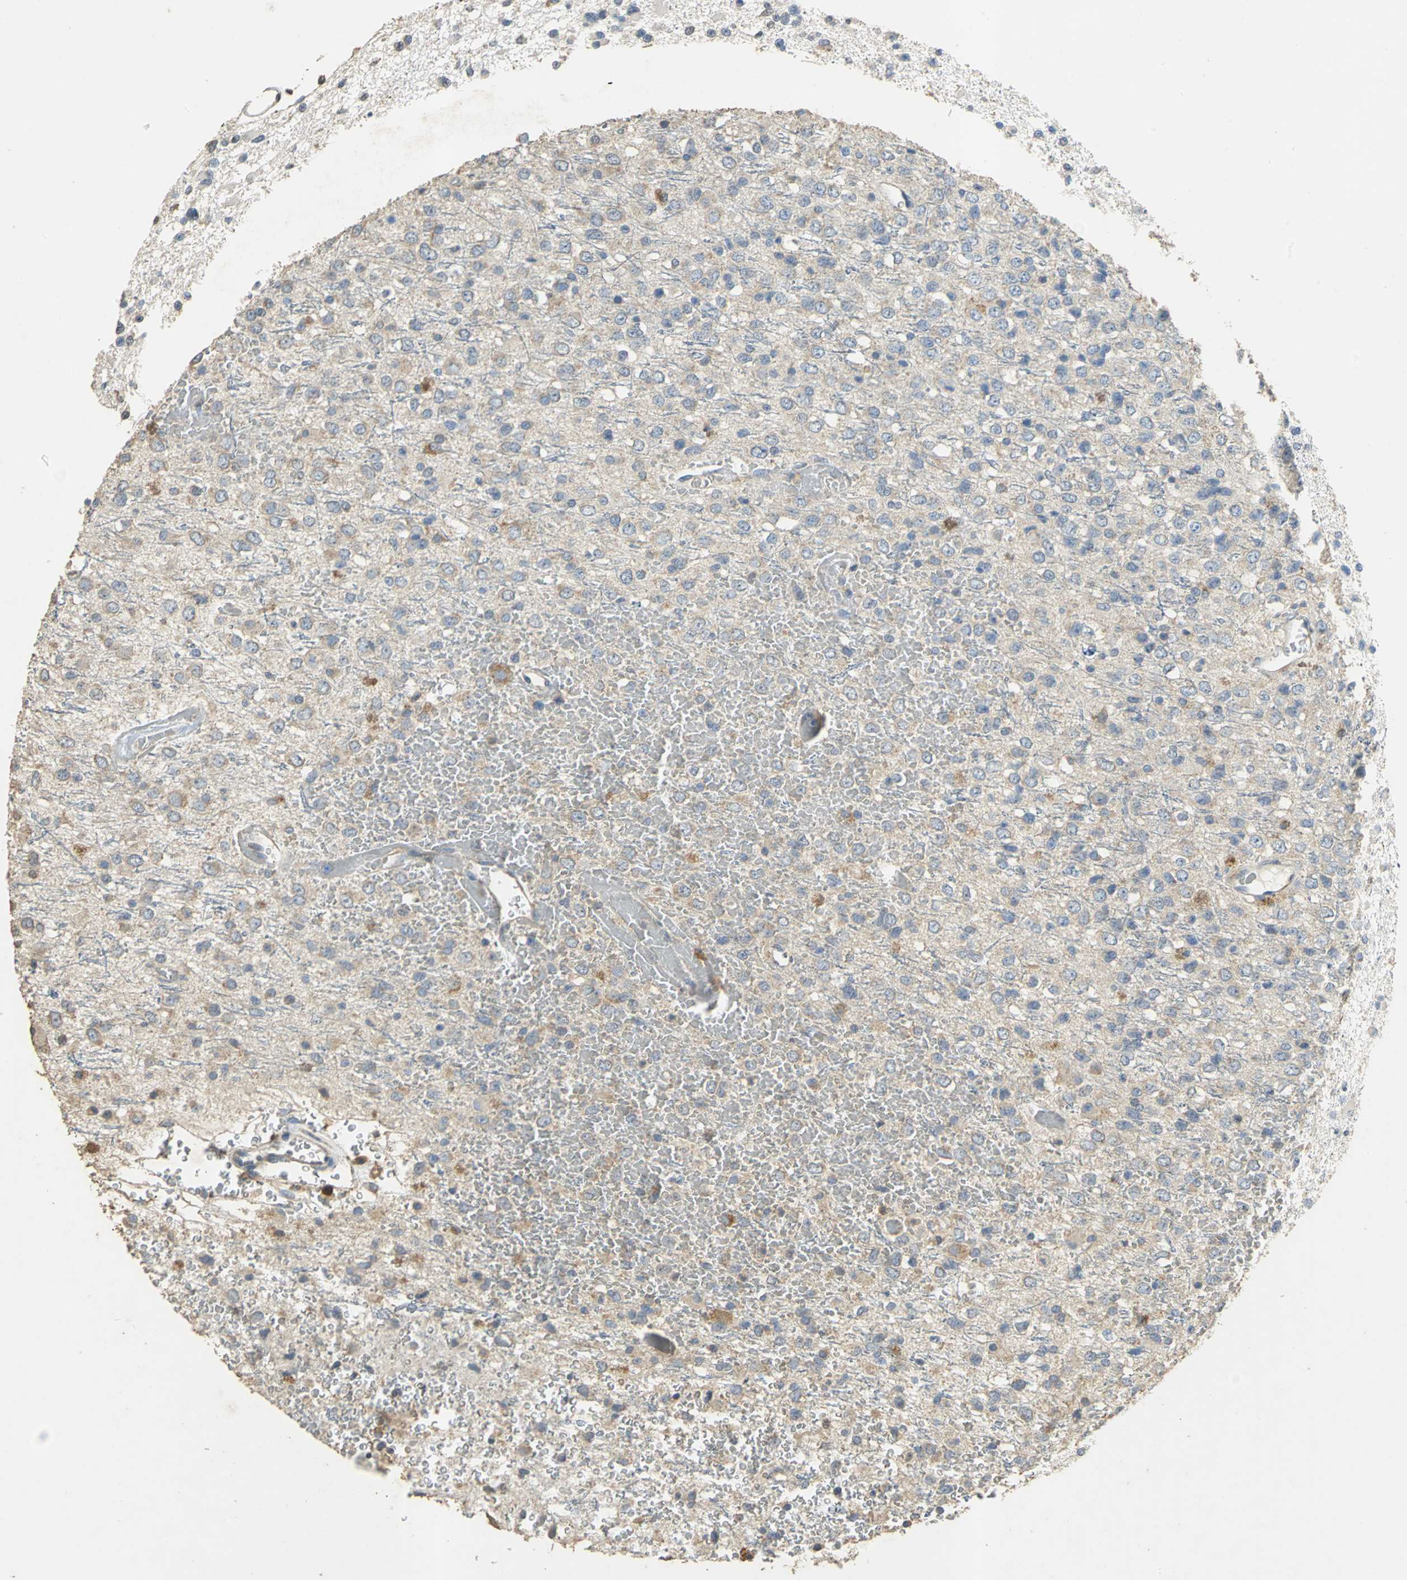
{"staining": {"intensity": "weak", "quantity": "25%-75%", "location": "cytoplasmic/membranous"}, "tissue": "glioma", "cell_type": "Tumor cells", "image_type": "cancer", "snomed": [{"axis": "morphology", "description": "Glioma, malignant, High grade"}, {"axis": "topography", "description": "pancreas cauda"}], "caption": "Immunohistochemistry (IHC) (DAB) staining of human glioma shows weak cytoplasmic/membranous protein expression in about 25%-75% of tumor cells.", "gene": "ACSL4", "patient": {"sex": "male", "age": 60}}